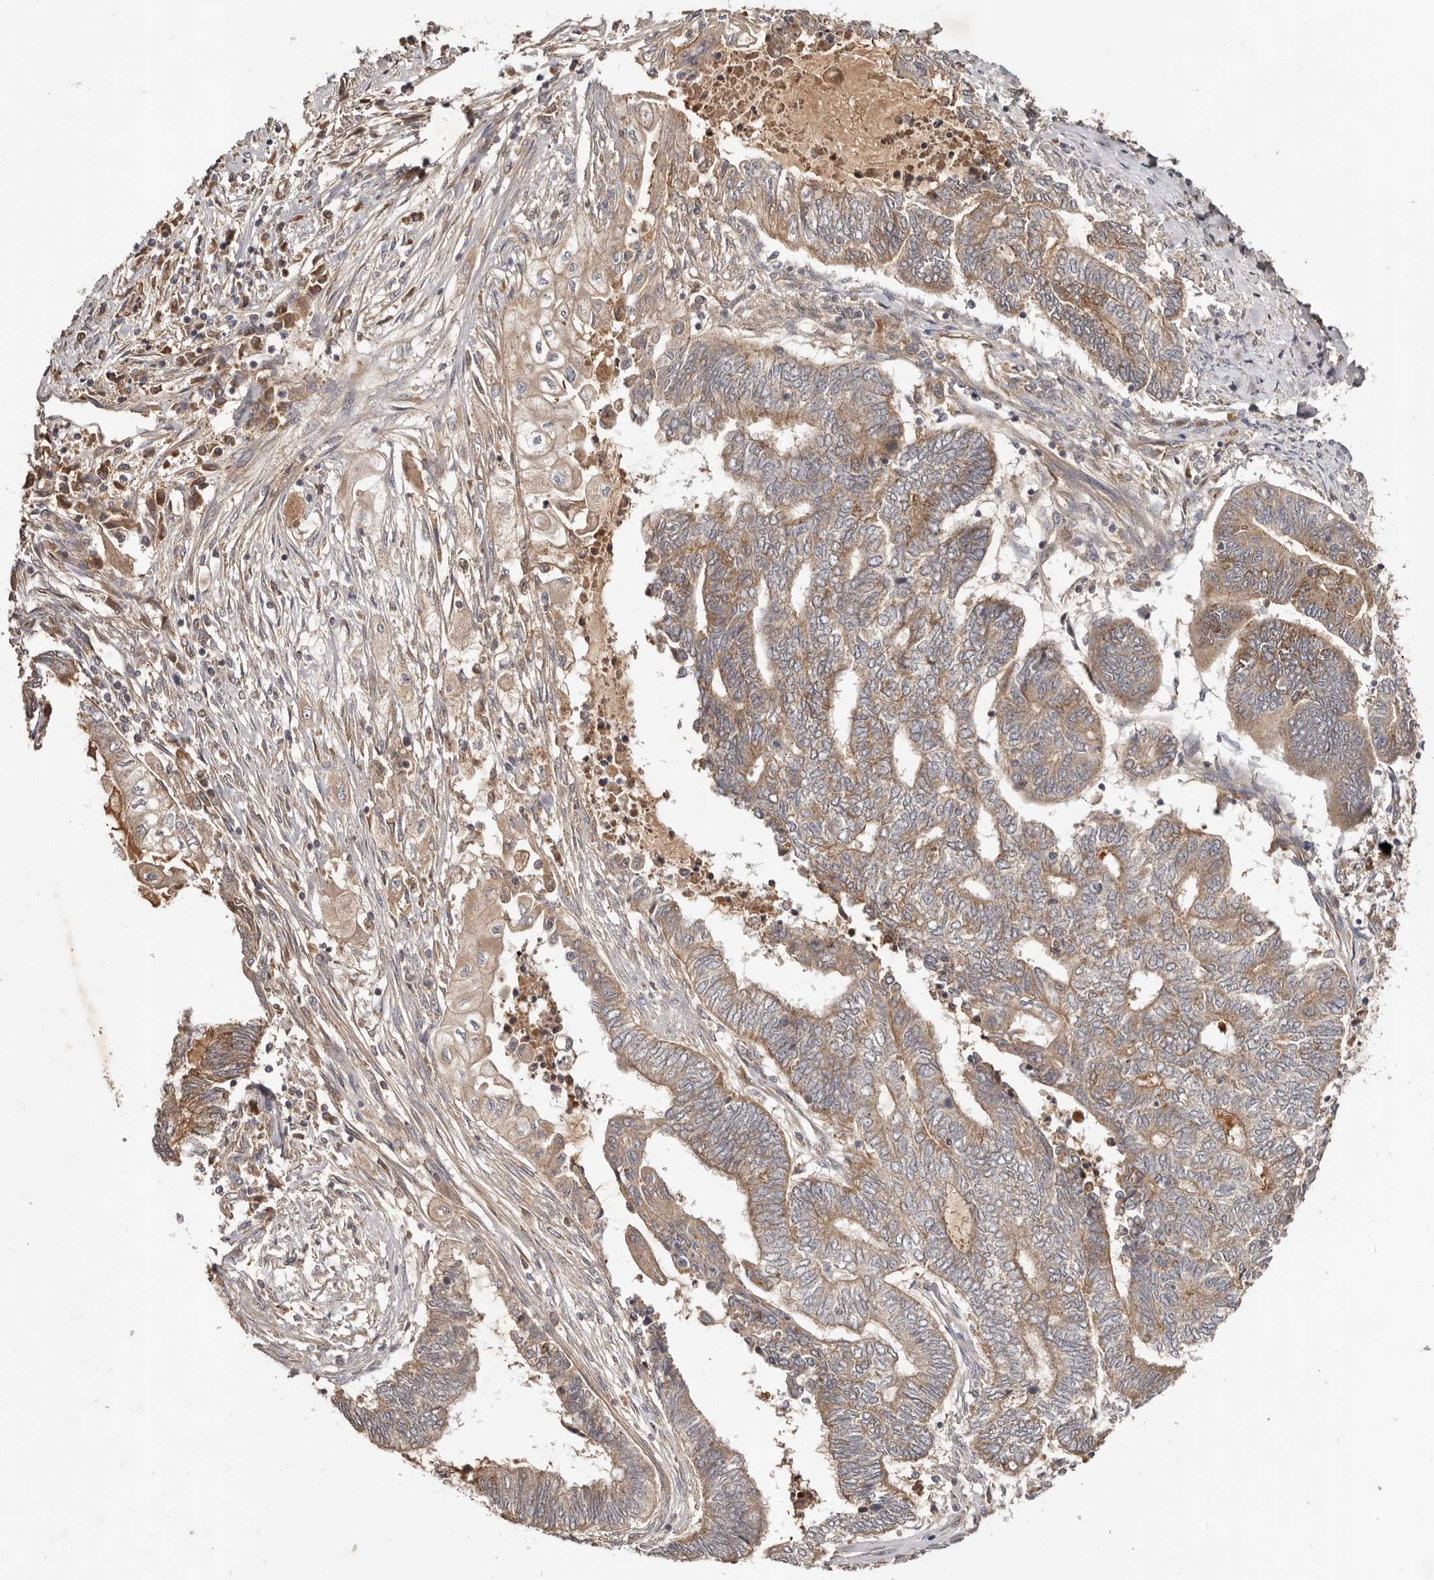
{"staining": {"intensity": "moderate", "quantity": ">75%", "location": "cytoplasmic/membranous"}, "tissue": "endometrial cancer", "cell_type": "Tumor cells", "image_type": "cancer", "snomed": [{"axis": "morphology", "description": "Adenocarcinoma, NOS"}, {"axis": "topography", "description": "Uterus"}, {"axis": "topography", "description": "Endometrium"}], "caption": "Endometrial adenocarcinoma tissue reveals moderate cytoplasmic/membranous expression in about >75% of tumor cells", "gene": "PKIB", "patient": {"sex": "female", "age": 70}}